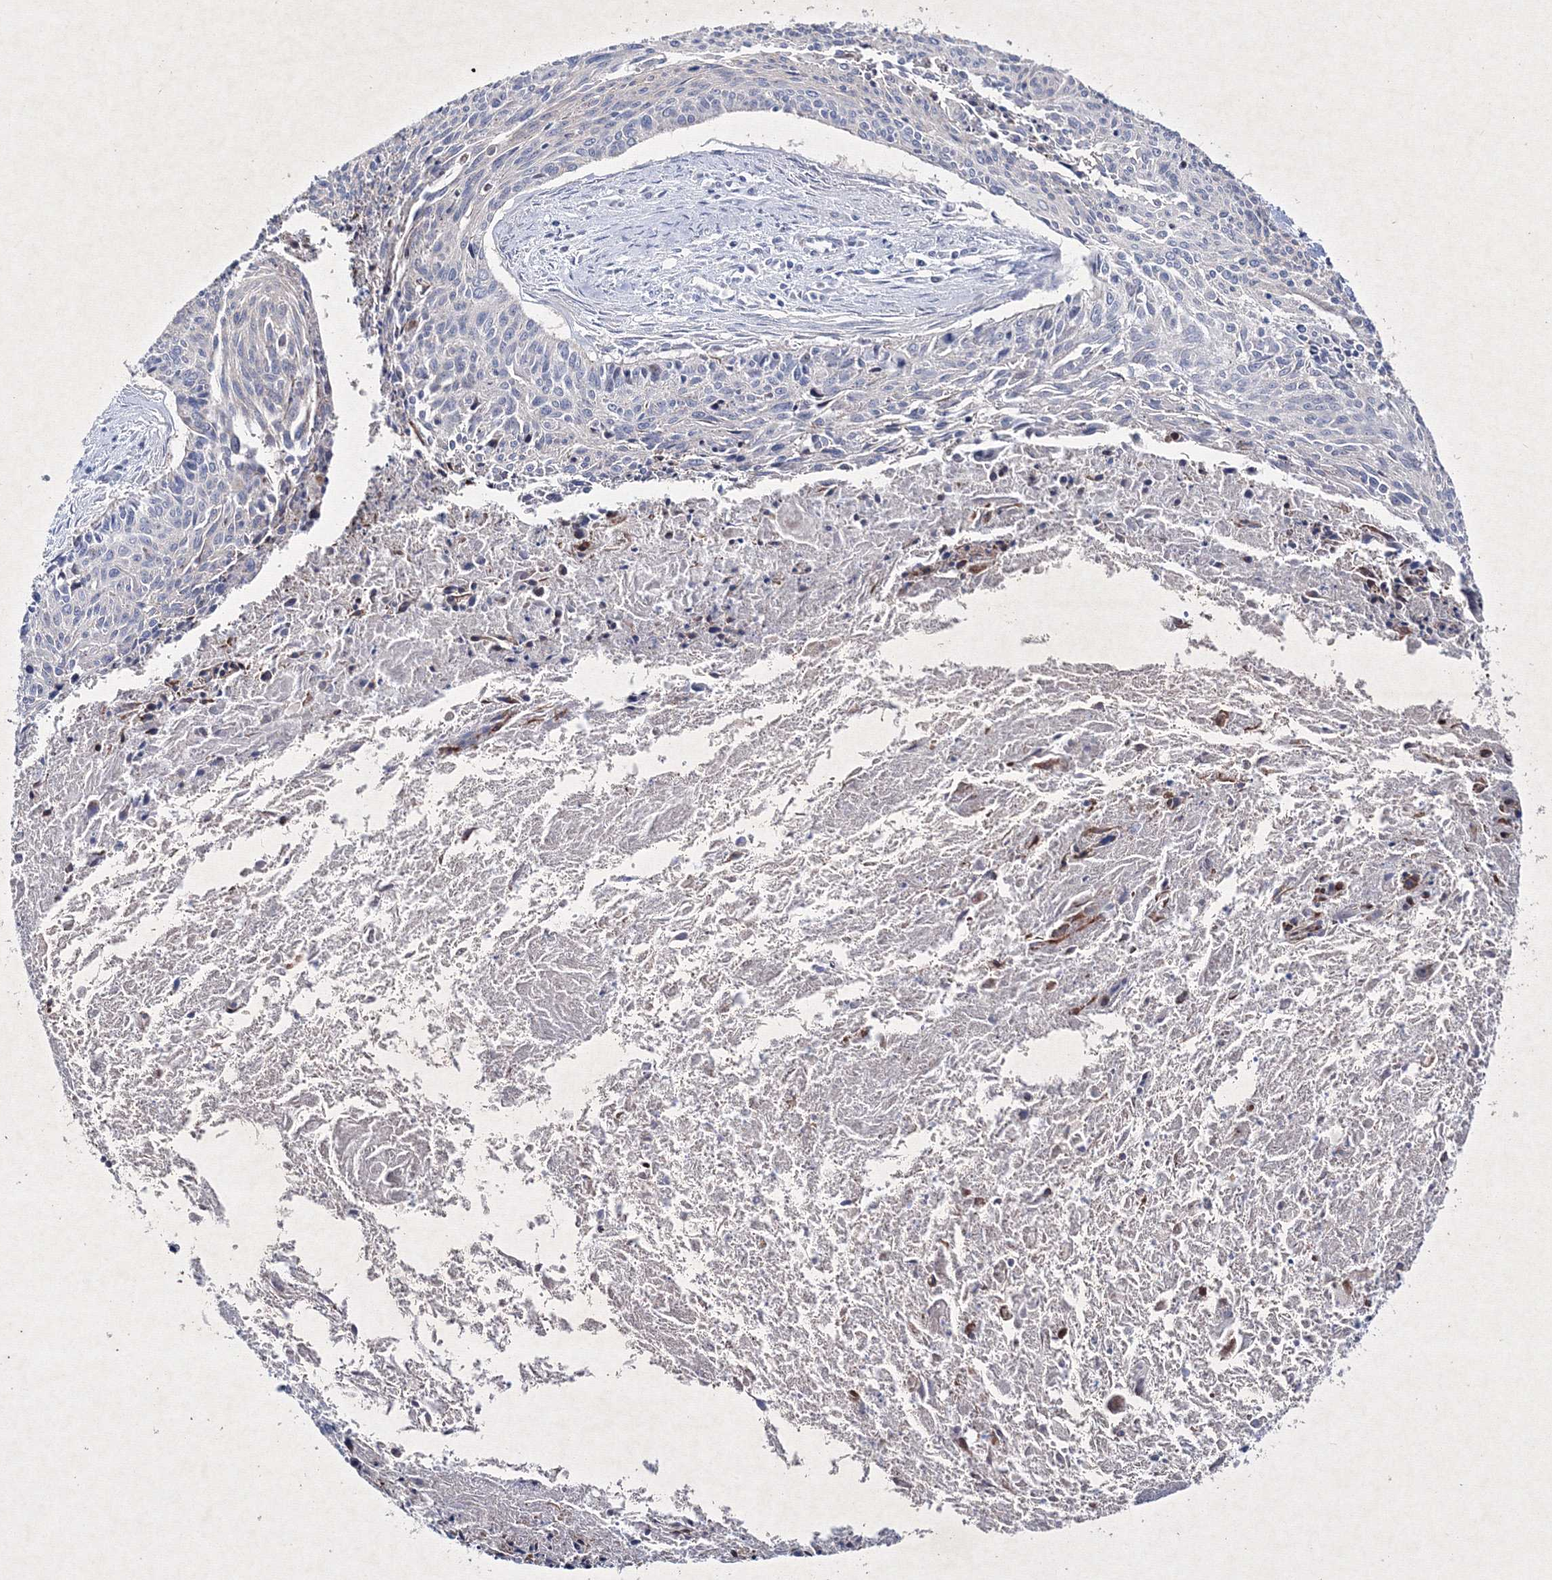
{"staining": {"intensity": "negative", "quantity": "none", "location": "none"}, "tissue": "cervical cancer", "cell_type": "Tumor cells", "image_type": "cancer", "snomed": [{"axis": "morphology", "description": "Squamous cell carcinoma, NOS"}, {"axis": "topography", "description": "Cervix"}], "caption": "Cervical cancer (squamous cell carcinoma) stained for a protein using immunohistochemistry demonstrates no expression tumor cells.", "gene": "SMIM29", "patient": {"sex": "female", "age": 55}}